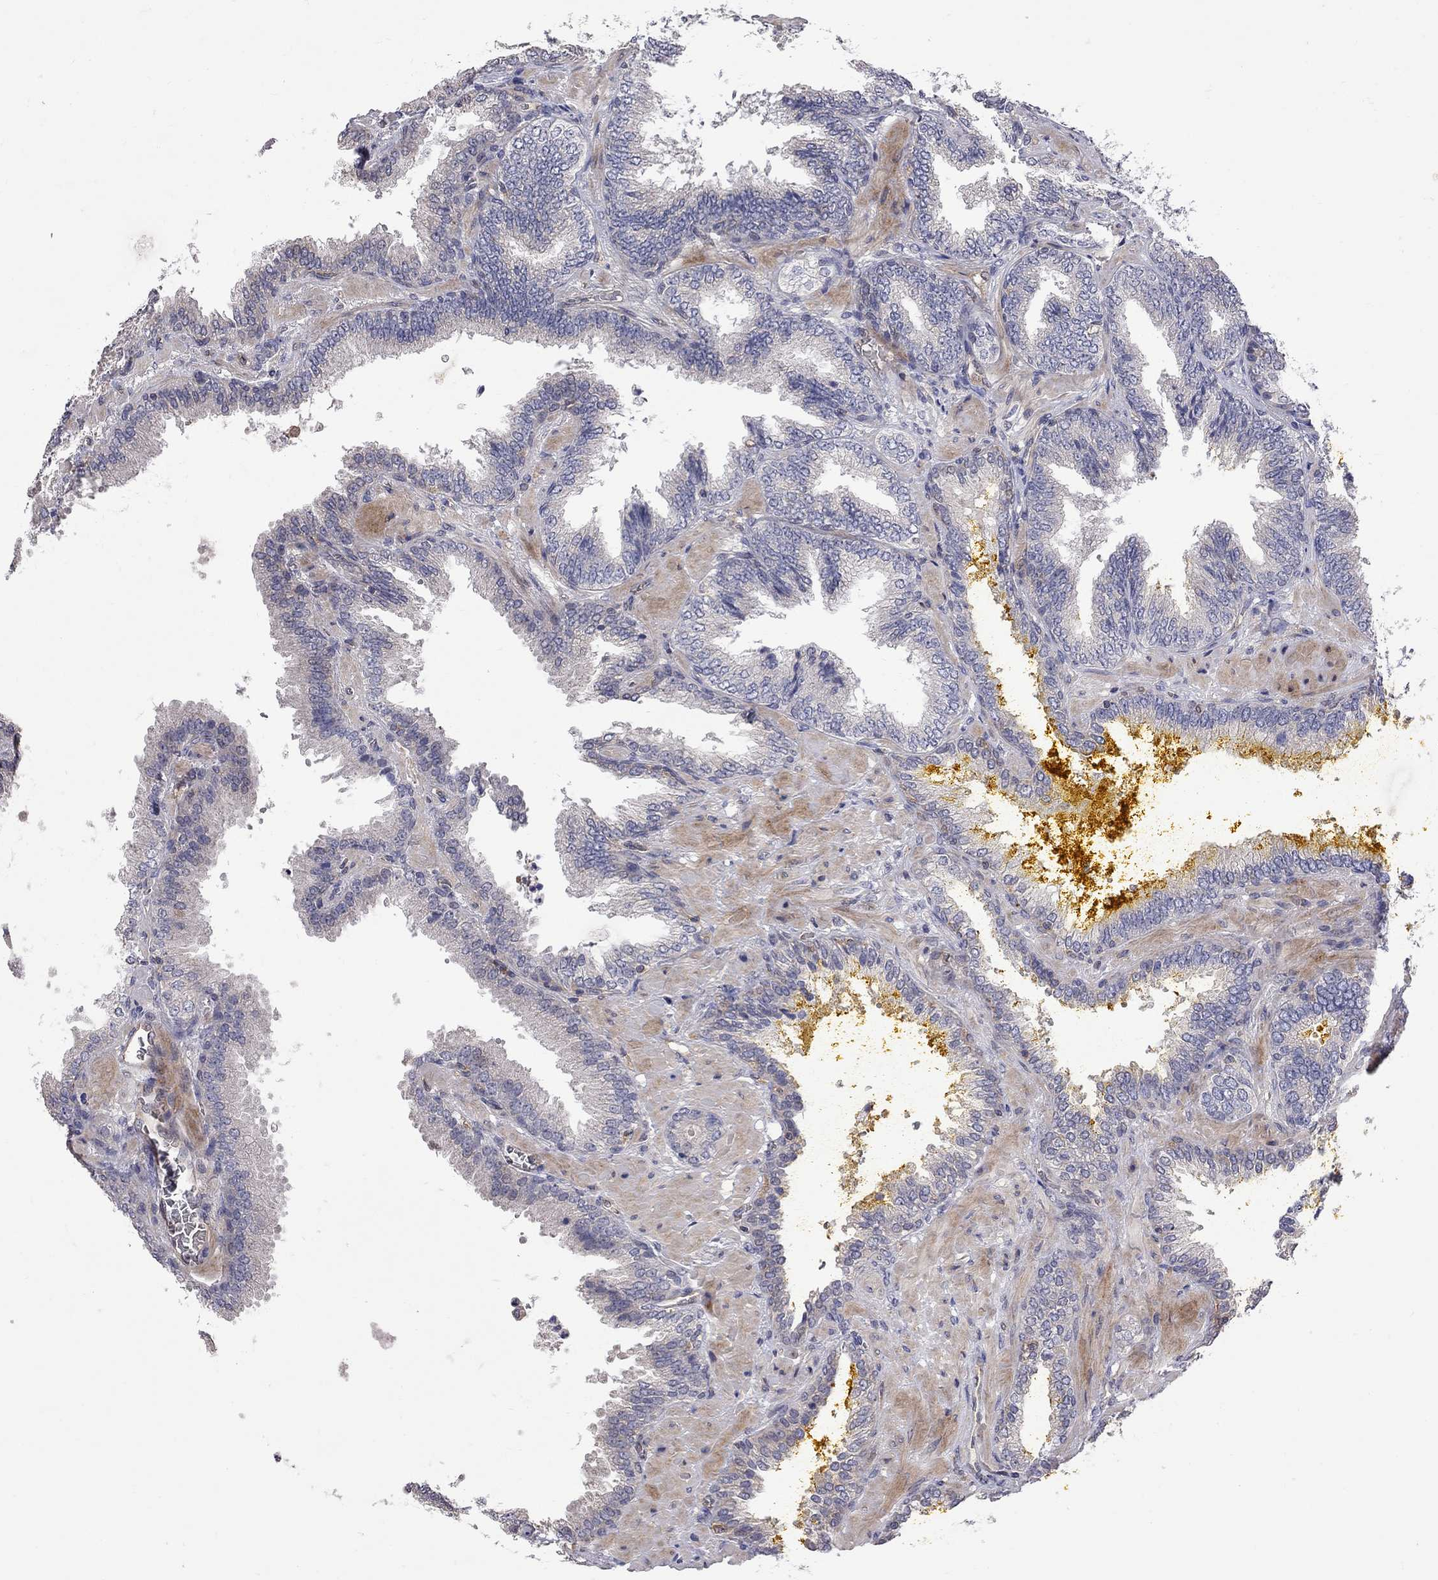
{"staining": {"intensity": "negative", "quantity": "none", "location": "none"}, "tissue": "prostate cancer", "cell_type": "Tumor cells", "image_type": "cancer", "snomed": [{"axis": "morphology", "description": "Adenocarcinoma, Low grade"}, {"axis": "topography", "description": "Prostate"}], "caption": "A photomicrograph of human prostate cancer is negative for staining in tumor cells.", "gene": "ABI3", "patient": {"sex": "male", "age": 68}}